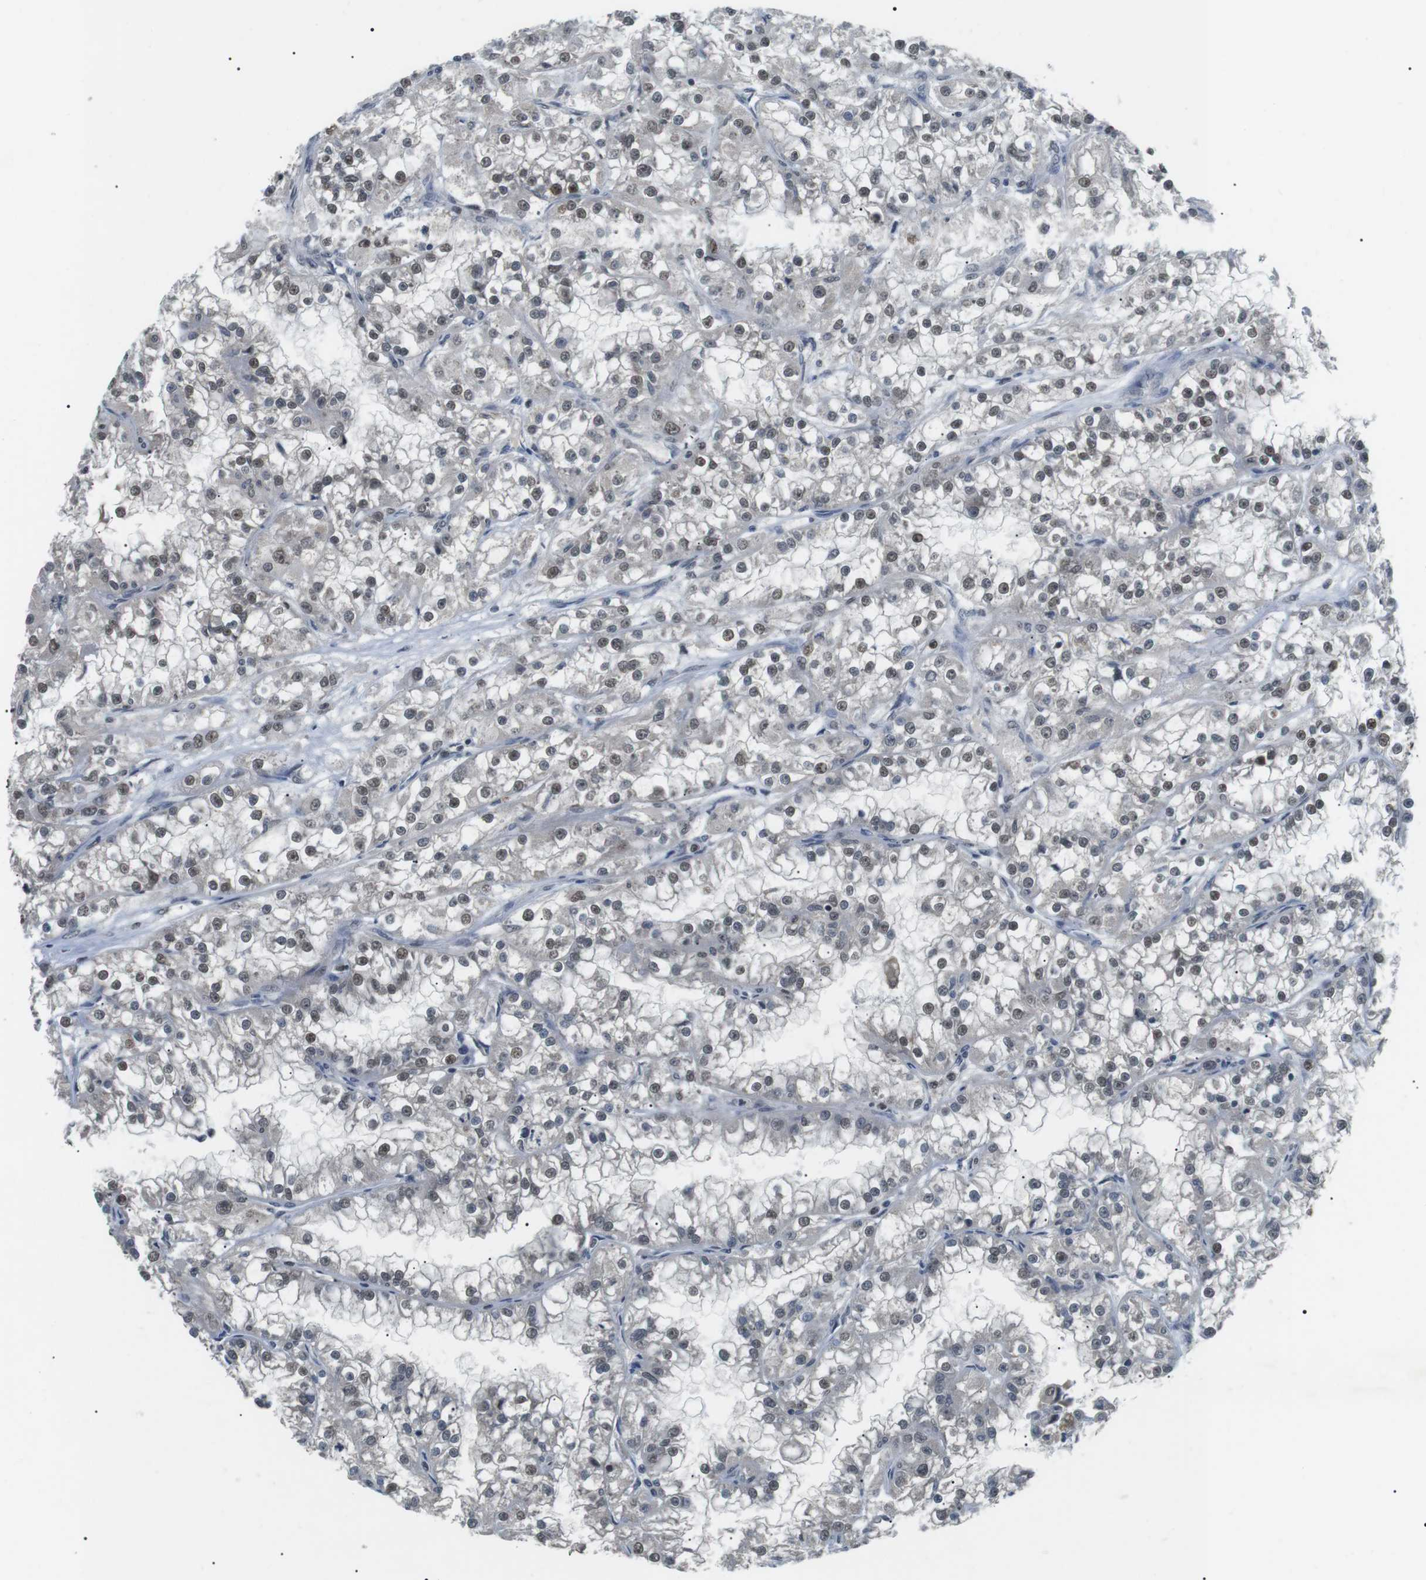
{"staining": {"intensity": "weak", "quantity": ">75%", "location": "nuclear"}, "tissue": "renal cancer", "cell_type": "Tumor cells", "image_type": "cancer", "snomed": [{"axis": "morphology", "description": "Adenocarcinoma, NOS"}, {"axis": "topography", "description": "Kidney"}], "caption": "Adenocarcinoma (renal) stained with a protein marker displays weak staining in tumor cells.", "gene": "ORAI3", "patient": {"sex": "female", "age": 52}}